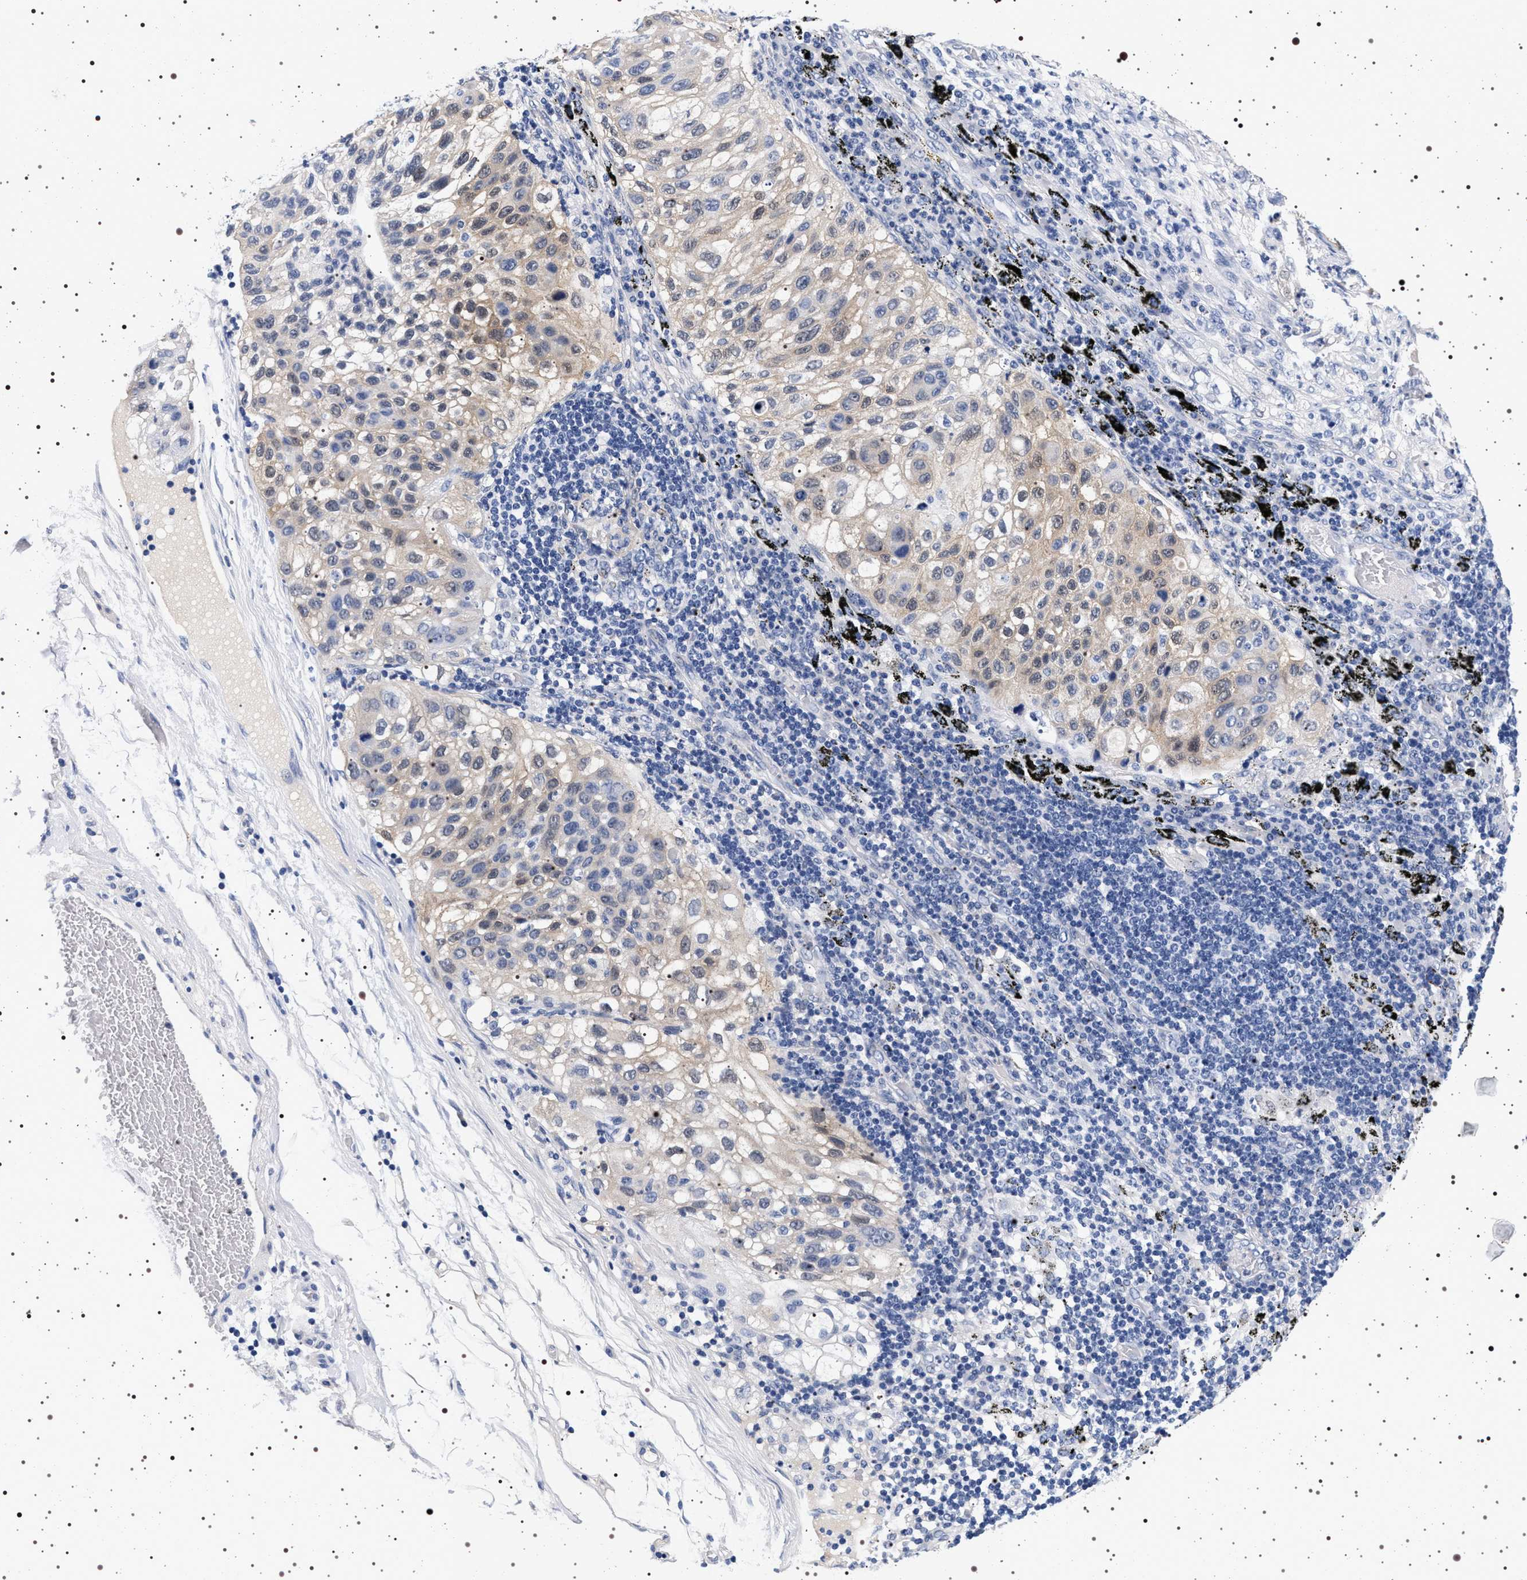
{"staining": {"intensity": "weak", "quantity": "<25%", "location": "cytoplasmic/membranous"}, "tissue": "lung cancer", "cell_type": "Tumor cells", "image_type": "cancer", "snomed": [{"axis": "morphology", "description": "Inflammation, NOS"}, {"axis": "morphology", "description": "Squamous cell carcinoma, NOS"}, {"axis": "topography", "description": "Lymph node"}, {"axis": "topography", "description": "Soft tissue"}, {"axis": "topography", "description": "Lung"}], "caption": "This is an immunohistochemistry (IHC) image of human lung cancer (squamous cell carcinoma). There is no staining in tumor cells.", "gene": "MAPK10", "patient": {"sex": "male", "age": 66}}